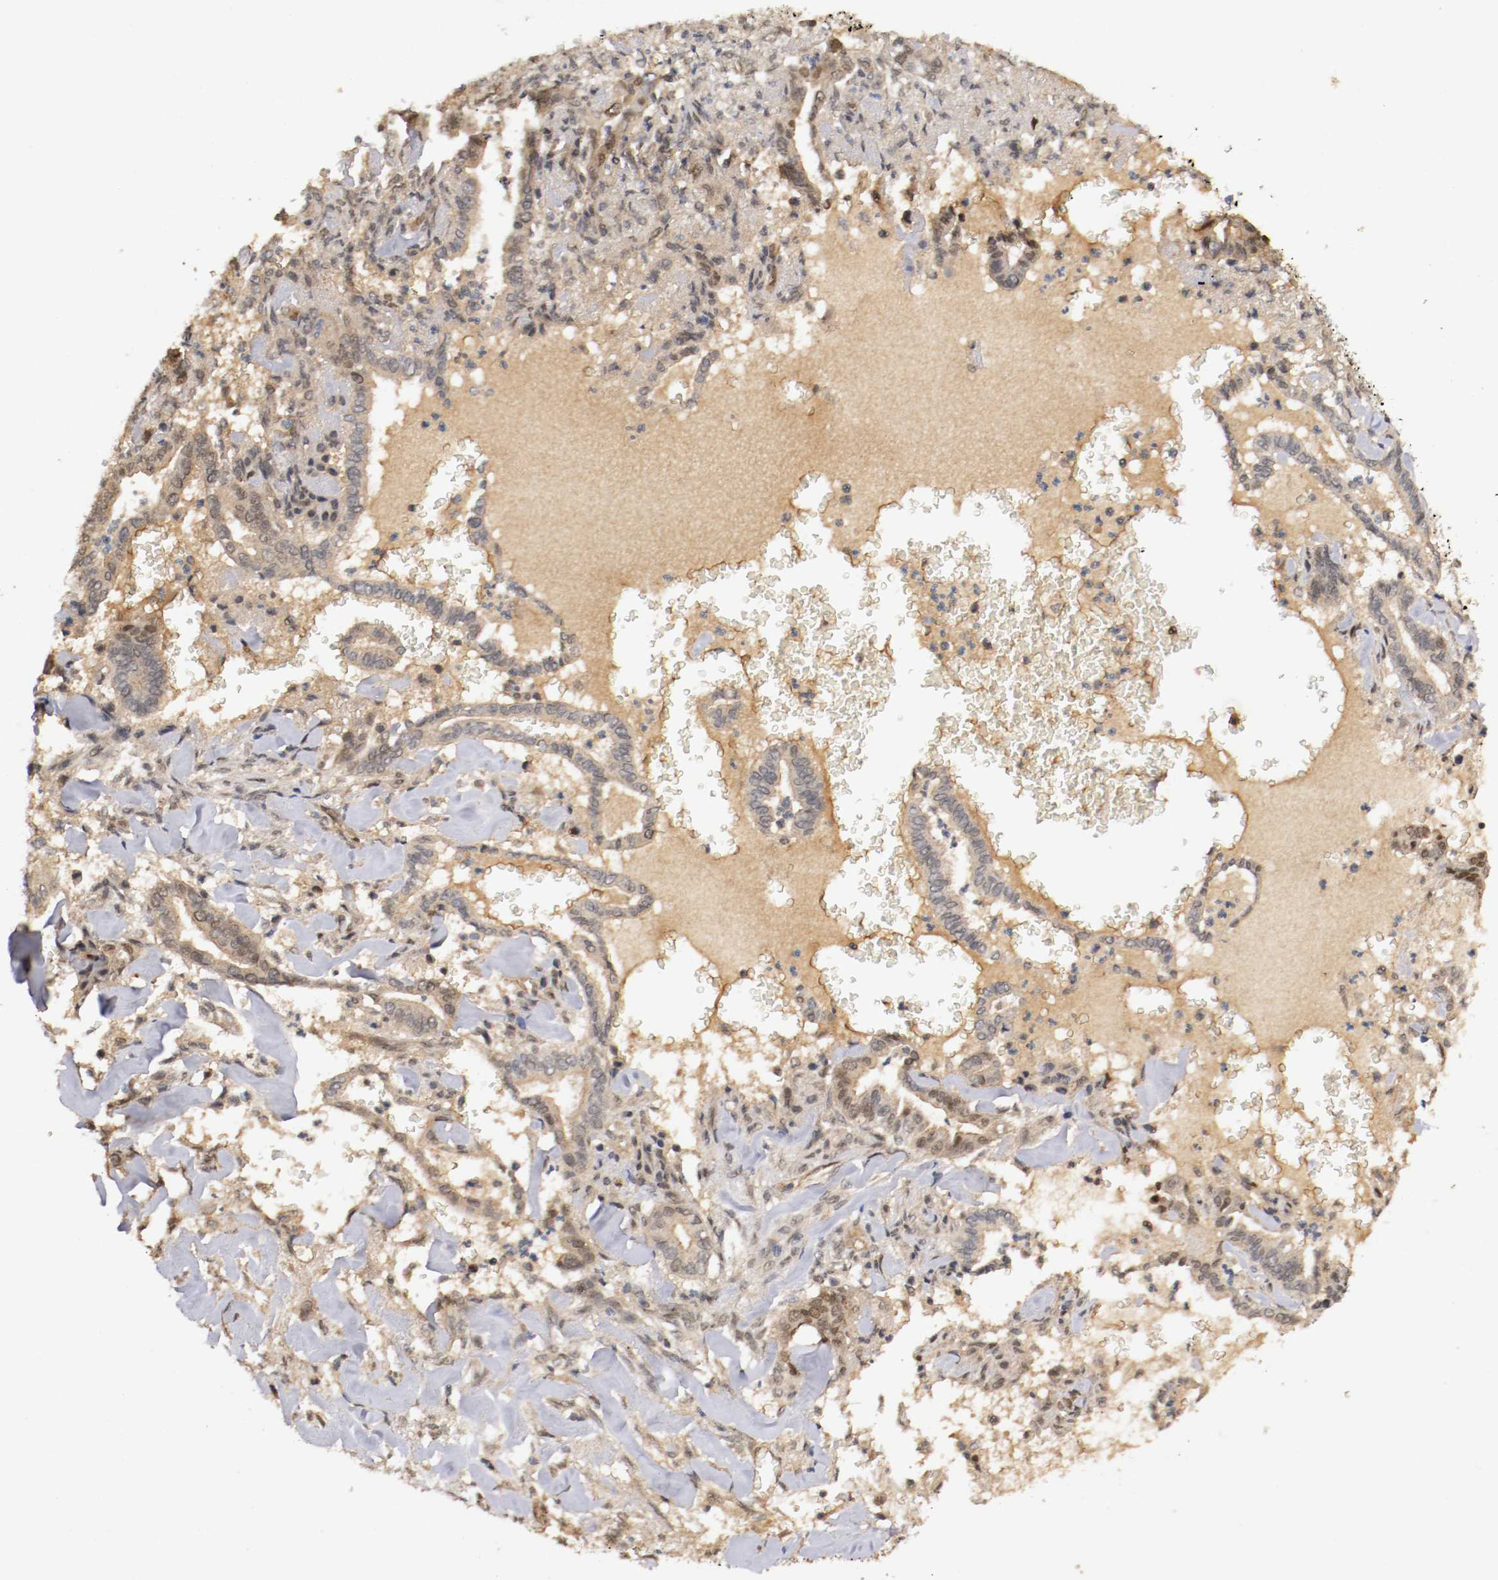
{"staining": {"intensity": "weak", "quantity": ">75%", "location": "cytoplasmic/membranous,nuclear"}, "tissue": "liver cancer", "cell_type": "Tumor cells", "image_type": "cancer", "snomed": [{"axis": "morphology", "description": "Cholangiocarcinoma"}, {"axis": "topography", "description": "Liver"}], "caption": "IHC histopathology image of neoplastic tissue: cholangiocarcinoma (liver) stained using immunohistochemistry displays low levels of weak protein expression localized specifically in the cytoplasmic/membranous and nuclear of tumor cells, appearing as a cytoplasmic/membranous and nuclear brown color.", "gene": "DNMT3B", "patient": {"sex": "female", "age": 67}}